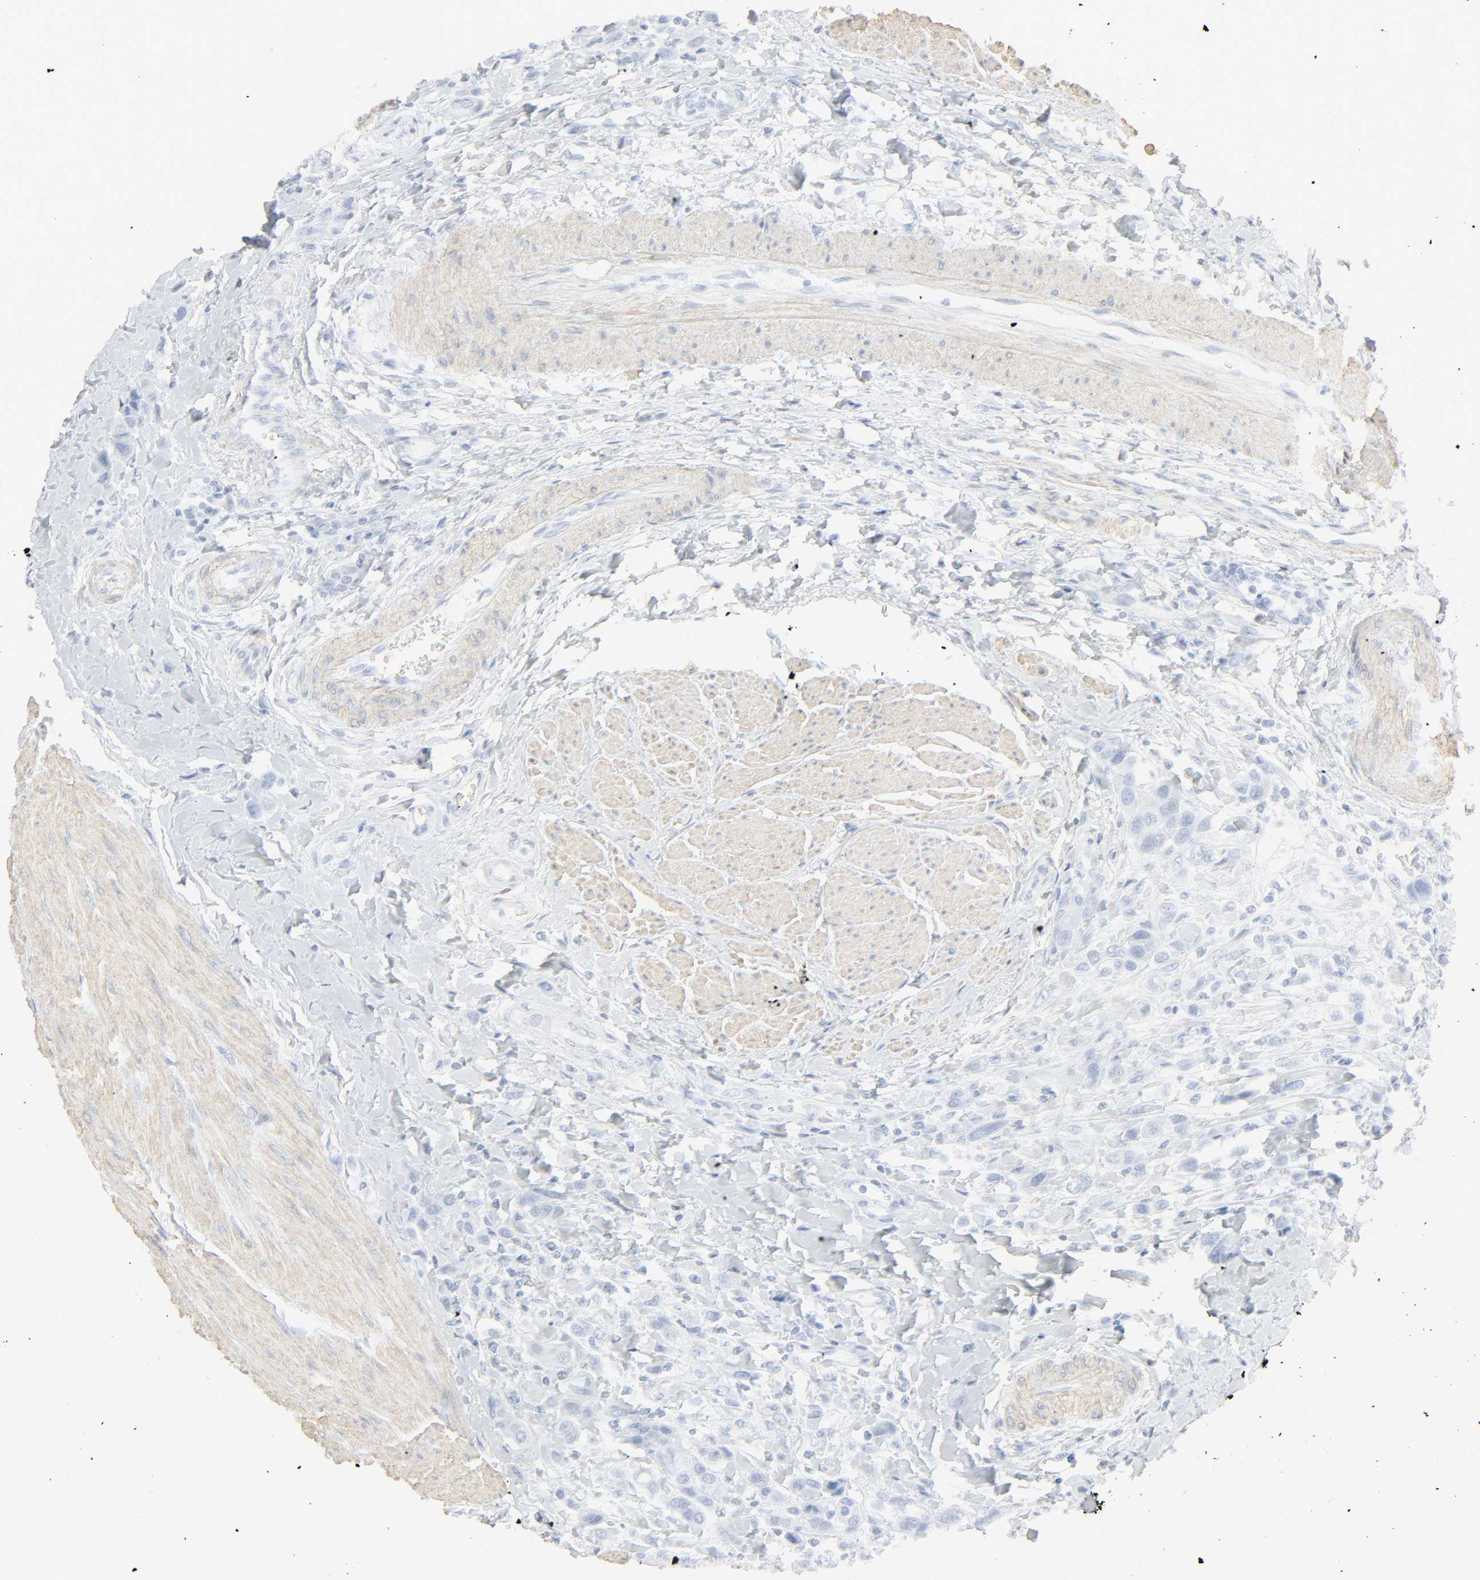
{"staining": {"intensity": "negative", "quantity": "none", "location": "none"}, "tissue": "urothelial cancer", "cell_type": "Tumor cells", "image_type": "cancer", "snomed": [{"axis": "morphology", "description": "Urothelial carcinoma, High grade"}, {"axis": "topography", "description": "Urinary bladder"}], "caption": "Immunohistochemistry of urothelial carcinoma (high-grade) exhibits no expression in tumor cells.", "gene": "ZBTB16", "patient": {"sex": "male", "age": 50}}